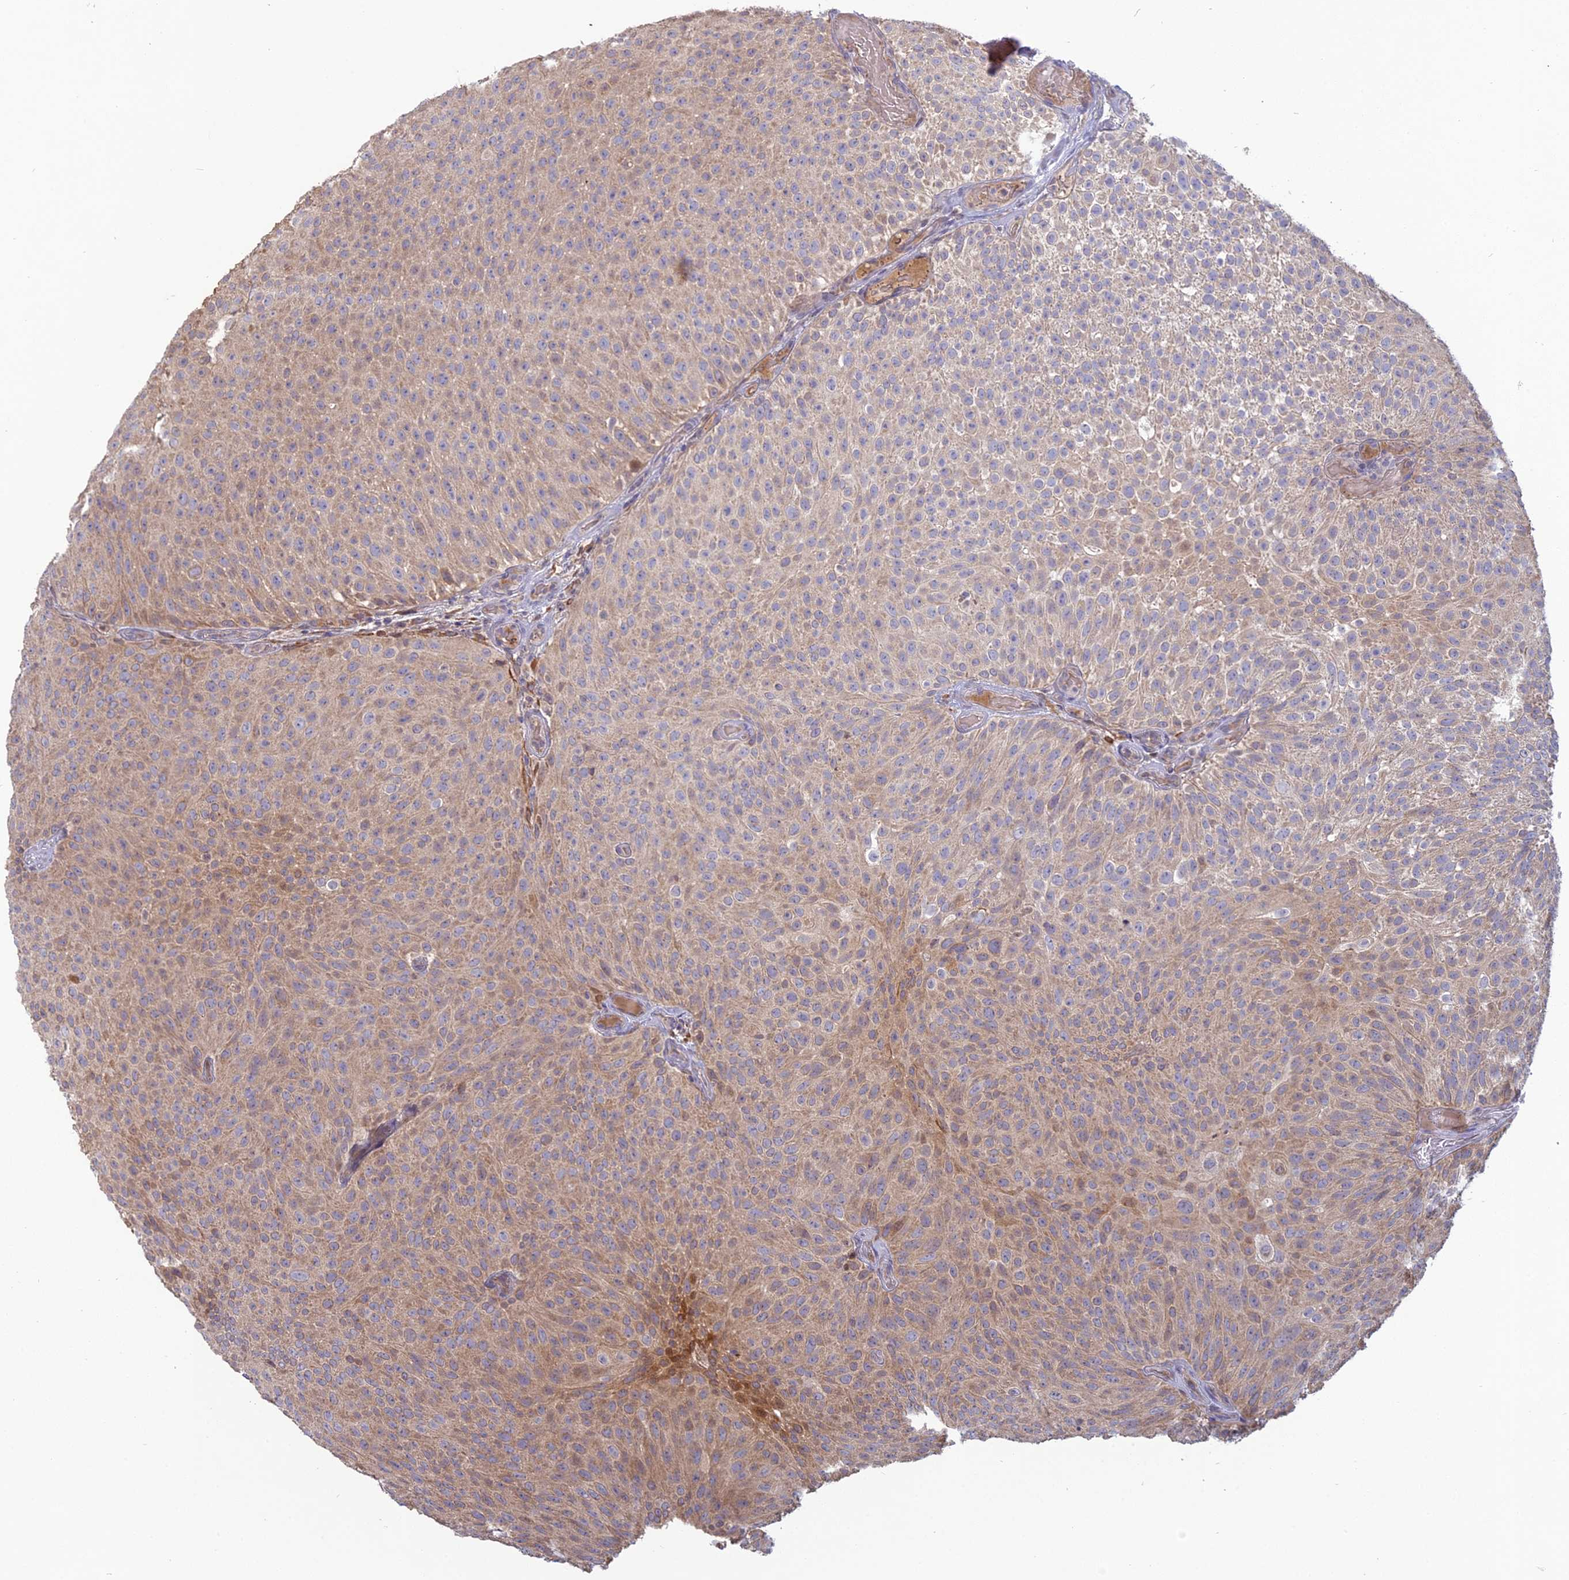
{"staining": {"intensity": "weak", "quantity": "25%-75%", "location": "cytoplasmic/membranous"}, "tissue": "urothelial cancer", "cell_type": "Tumor cells", "image_type": "cancer", "snomed": [{"axis": "morphology", "description": "Urothelial carcinoma, Low grade"}, {"axis": "topography", "description": "Urinary bladder"}], "caption": "Protein analysis of low-grade urothelial carcinoma tissue demonstrates weak cytoplasmic/membranous positivity in about 25%-75% of tumor cells.", "gene": "TMEM208", "patient": {"sex": "male", "age": 78}}